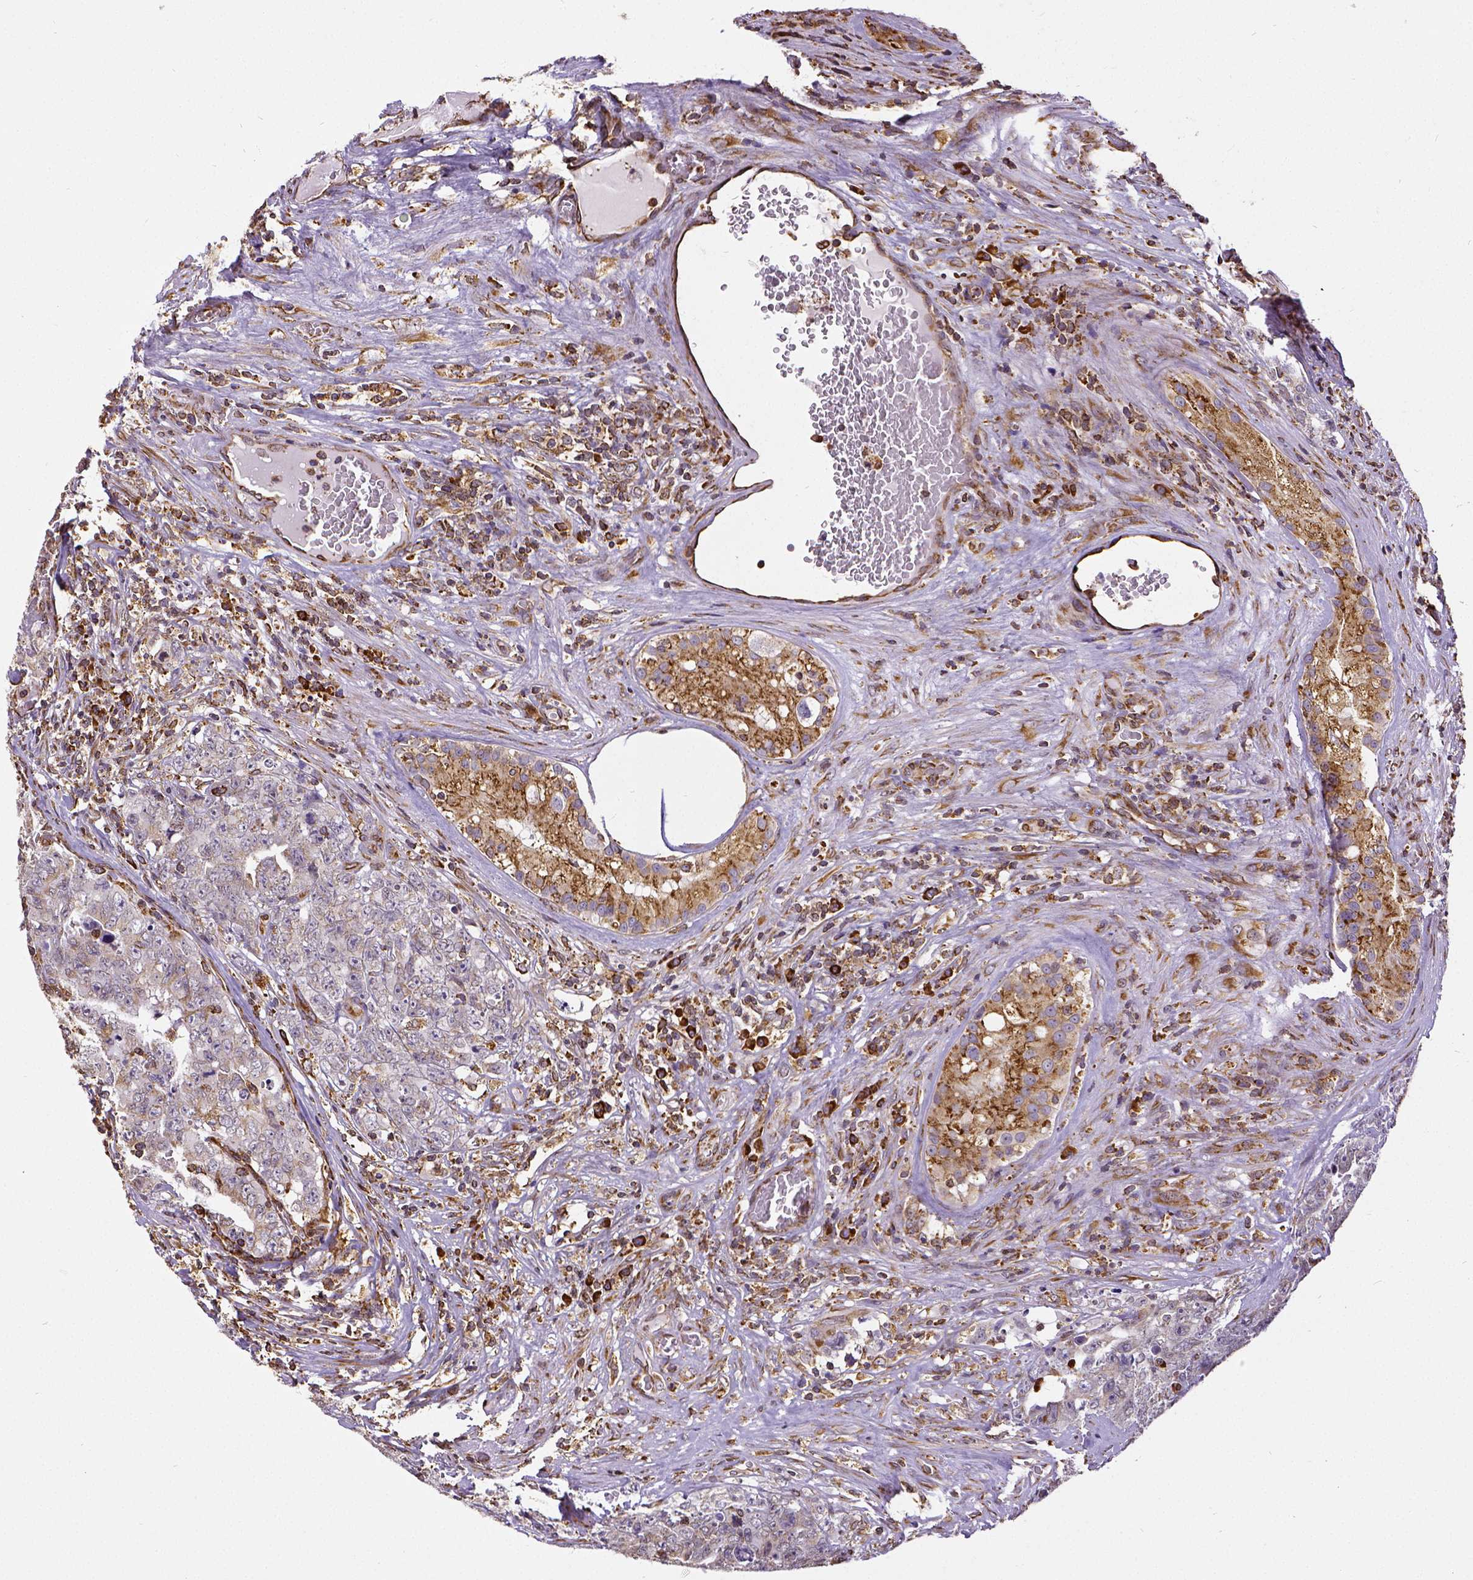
{"staining": {"intensity": "weak", "quantity": "<25%", "location": "cytoplasmic/membranous"}, "tissue": "testis cancer", "cell_type": "Tumor cells", "image_type": "cancer", "snomed": [{"axis": "morphology", "description": "Carcinoma, Embryonal, NOS"}, {"axis": "topography", "description": "Testis"}], "caption": "Protein analysis of testis cancer displays no significant expression in tumor cells.", "gene": "MTDH", "patient": {"sex": "male", "age": 24}}